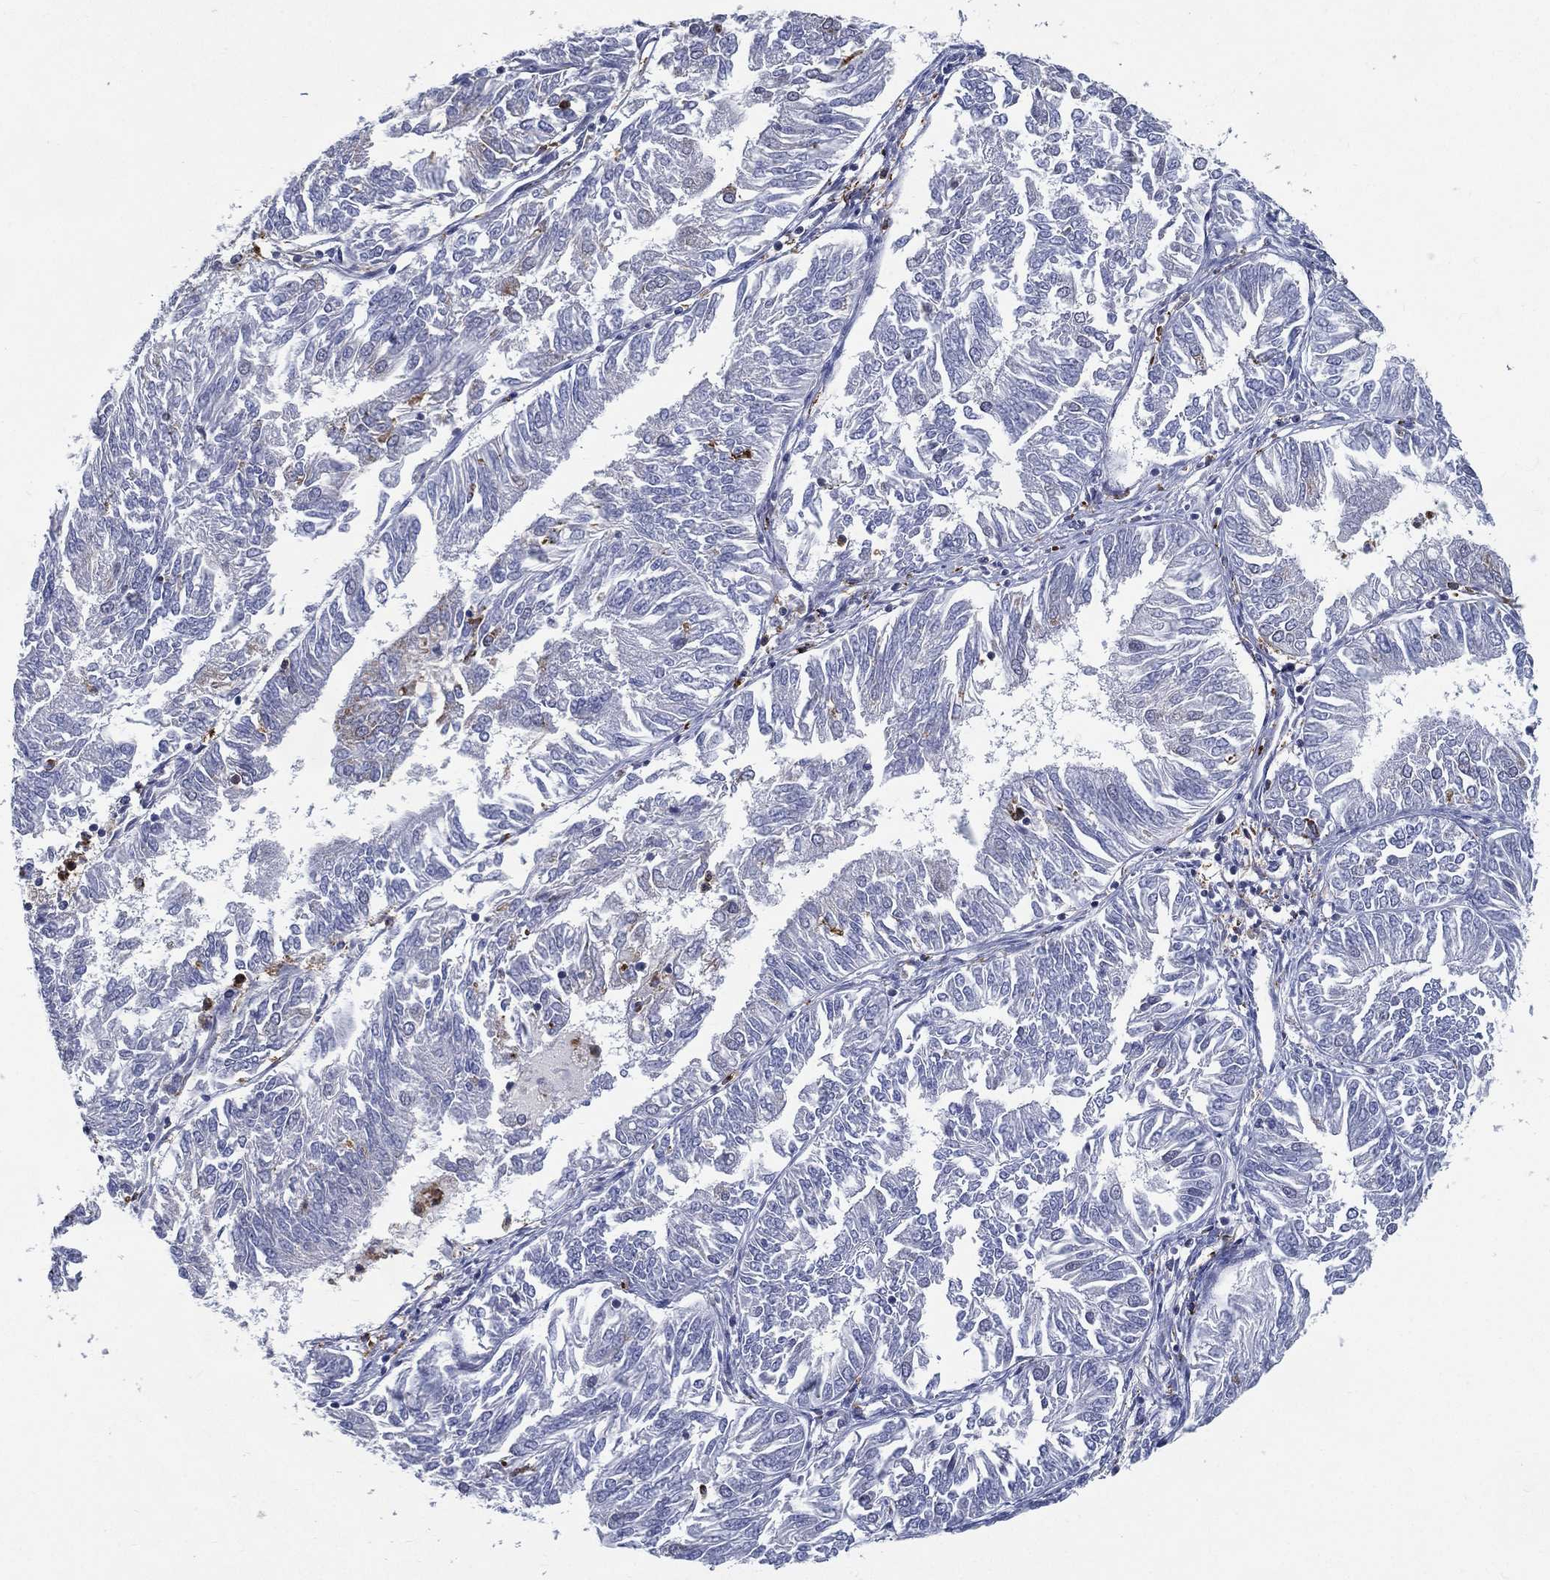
{"staining": {"intensity": "negative", "quantity": "none", "location": "none"}, "tissue": "endometrial cancer", "cell_type": "Tumor cells", "image_type": "cancer", "snomed": [{"axis": "morphology", "description": "Adenocarcinoma, NOS"}, {"axis": "topography", "description": "Endometrium"}], "caption": "An IHC image of adenocarcinoma (endometrial) is shown. There is no staining in tumor cells of adenocarcinoma (endometrial).", "gene": "EVI2B", "patient": {"sex": "female", "age": 58}}